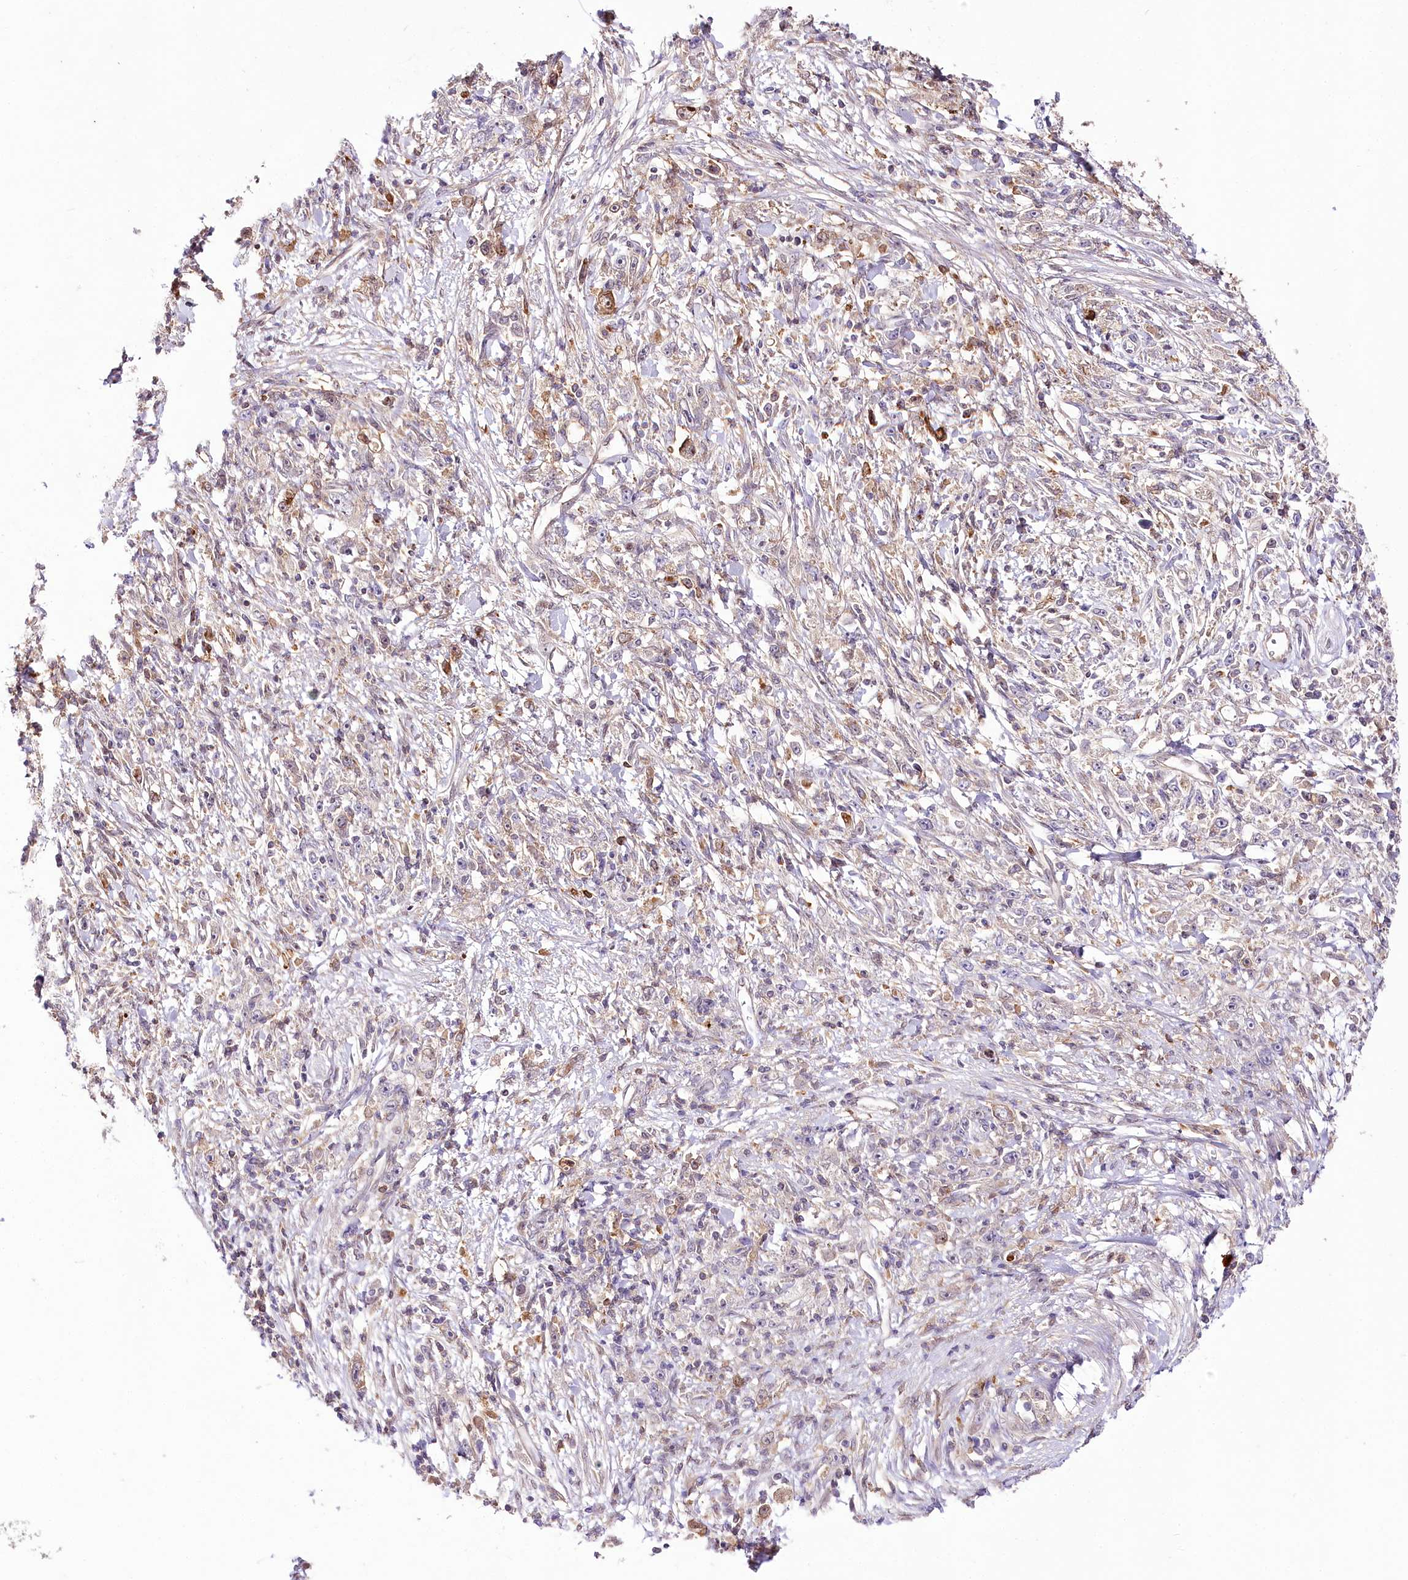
{"staining": {"intensity": "moderate", "quantity": "<25%", "location": "cytoplasmic/membranous"}, "tissue": "stomach cancer", "cell_type": "Tumor cells", "image_type": "cancer", "snomed": [{"axis": "morphology", "description": "Adenocarcinoma, NOS"}, {"axis": "topography", "description": "Stomach"}], "caption": "Immunohistochemistry image of adenocarcinoma (stomach) stained for a protein (brown), which demonstrates low levels of moderate cytoplasmic/membranous positivity in about <25% of tumor cells.", "gene": "UGP2", "patient": {"sex": "female", "age": 59}}